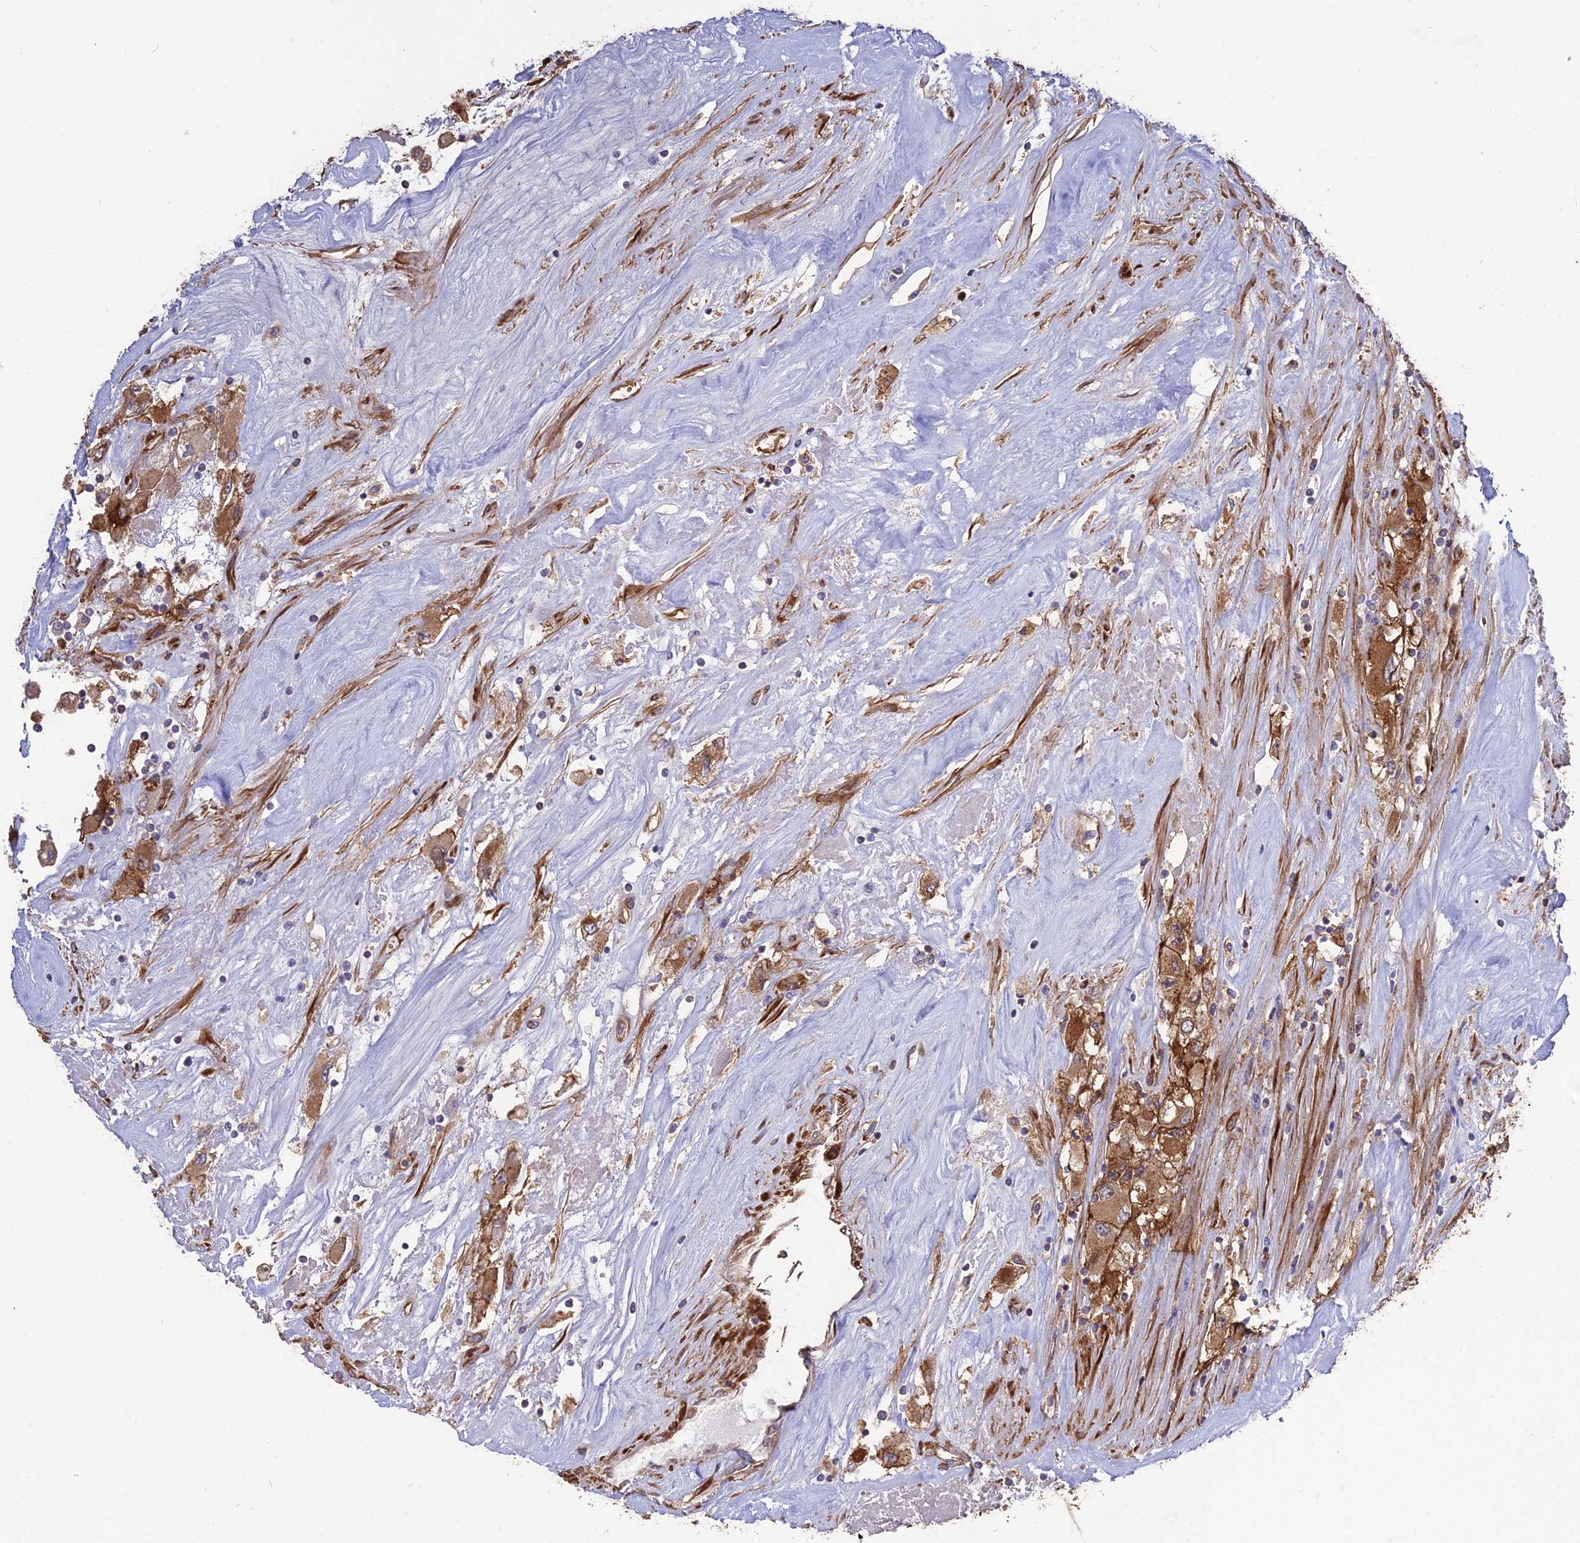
{"staining": {"intensity": "moderate", "quantity": ">75%", "location": "cytoplasmic/membranous"}, "tissue": "renal cancer", "cell_type": "Tumor cells", "image_type": "cancer", "snomed": [{"axis": "morphology", "description": "Adenocarcinoma, NOS"}, {"axis": "topography", "description": "Kidney"}], "caption": "Immunohistochemistry (IHC) image of renal adenocarcinoma stained for a protein (brown), which demonstrates medium levels of moderate cytoplasmic/membranous expression in about >75% of tumor cells.", "gene": "CRTAP", "patient": {"sex": "female", "age": 52}}